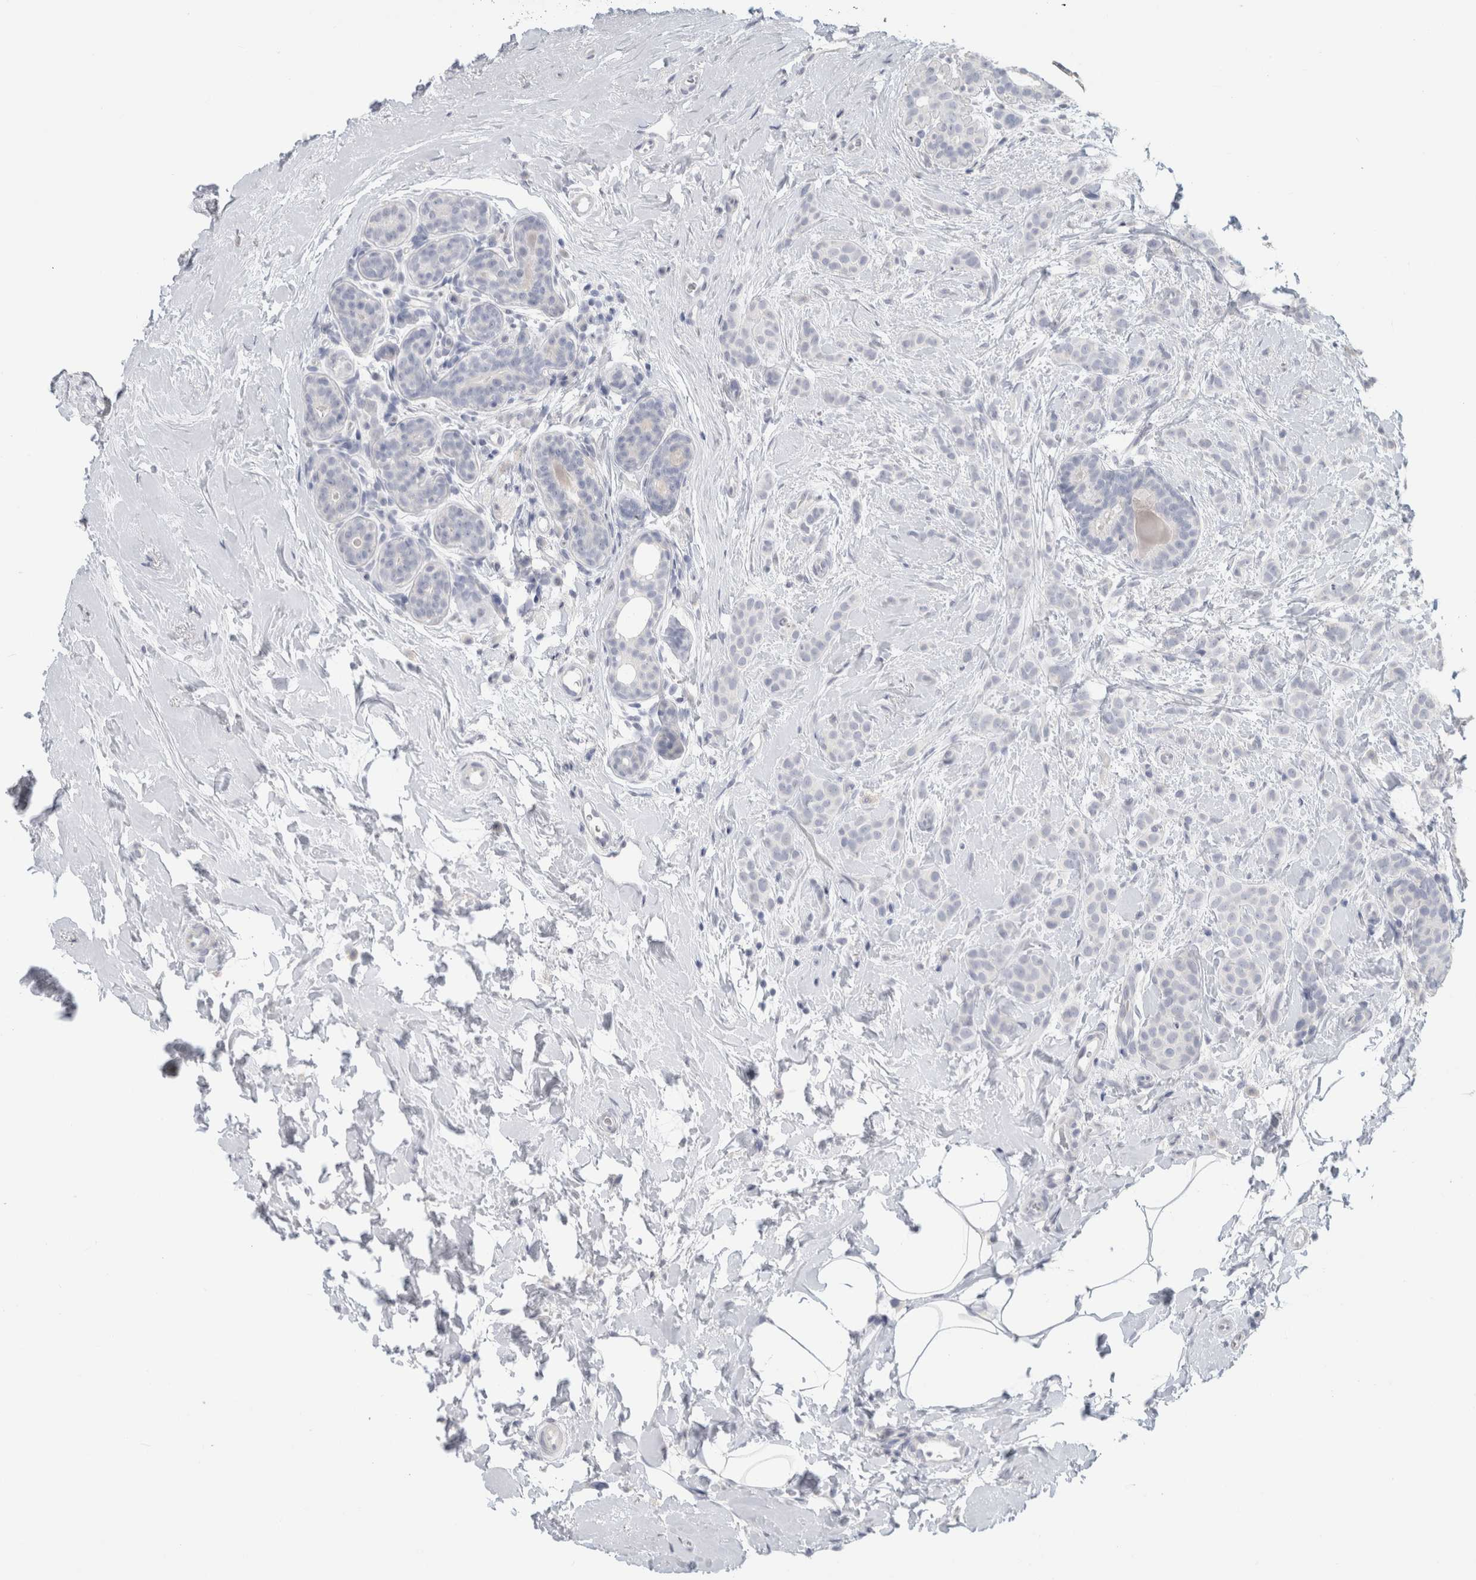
{"staining": {"intensity": "negative", "quantity": "none", "location": "none"}, "tissue": "breast cancer", "cell_type": "Tumor cells", "image_type": "cancer", "snomed": [{"axis": "morphology", "description": "Lobular carcinoma, in situ"}, {"axis": "morphology", "description": "Lobular carcinoma"}, {"axis": "topography", "description": "Breast"}], "caption": "Breast cancer was stained to show a protein in brown. There is no significant staining in tumor cells. (DAB immunohistochemistry visualized using brightfield microscopy, high magnification).", "gene": "SLC6A1", "patient": {"sex": "female", "age": 41}}